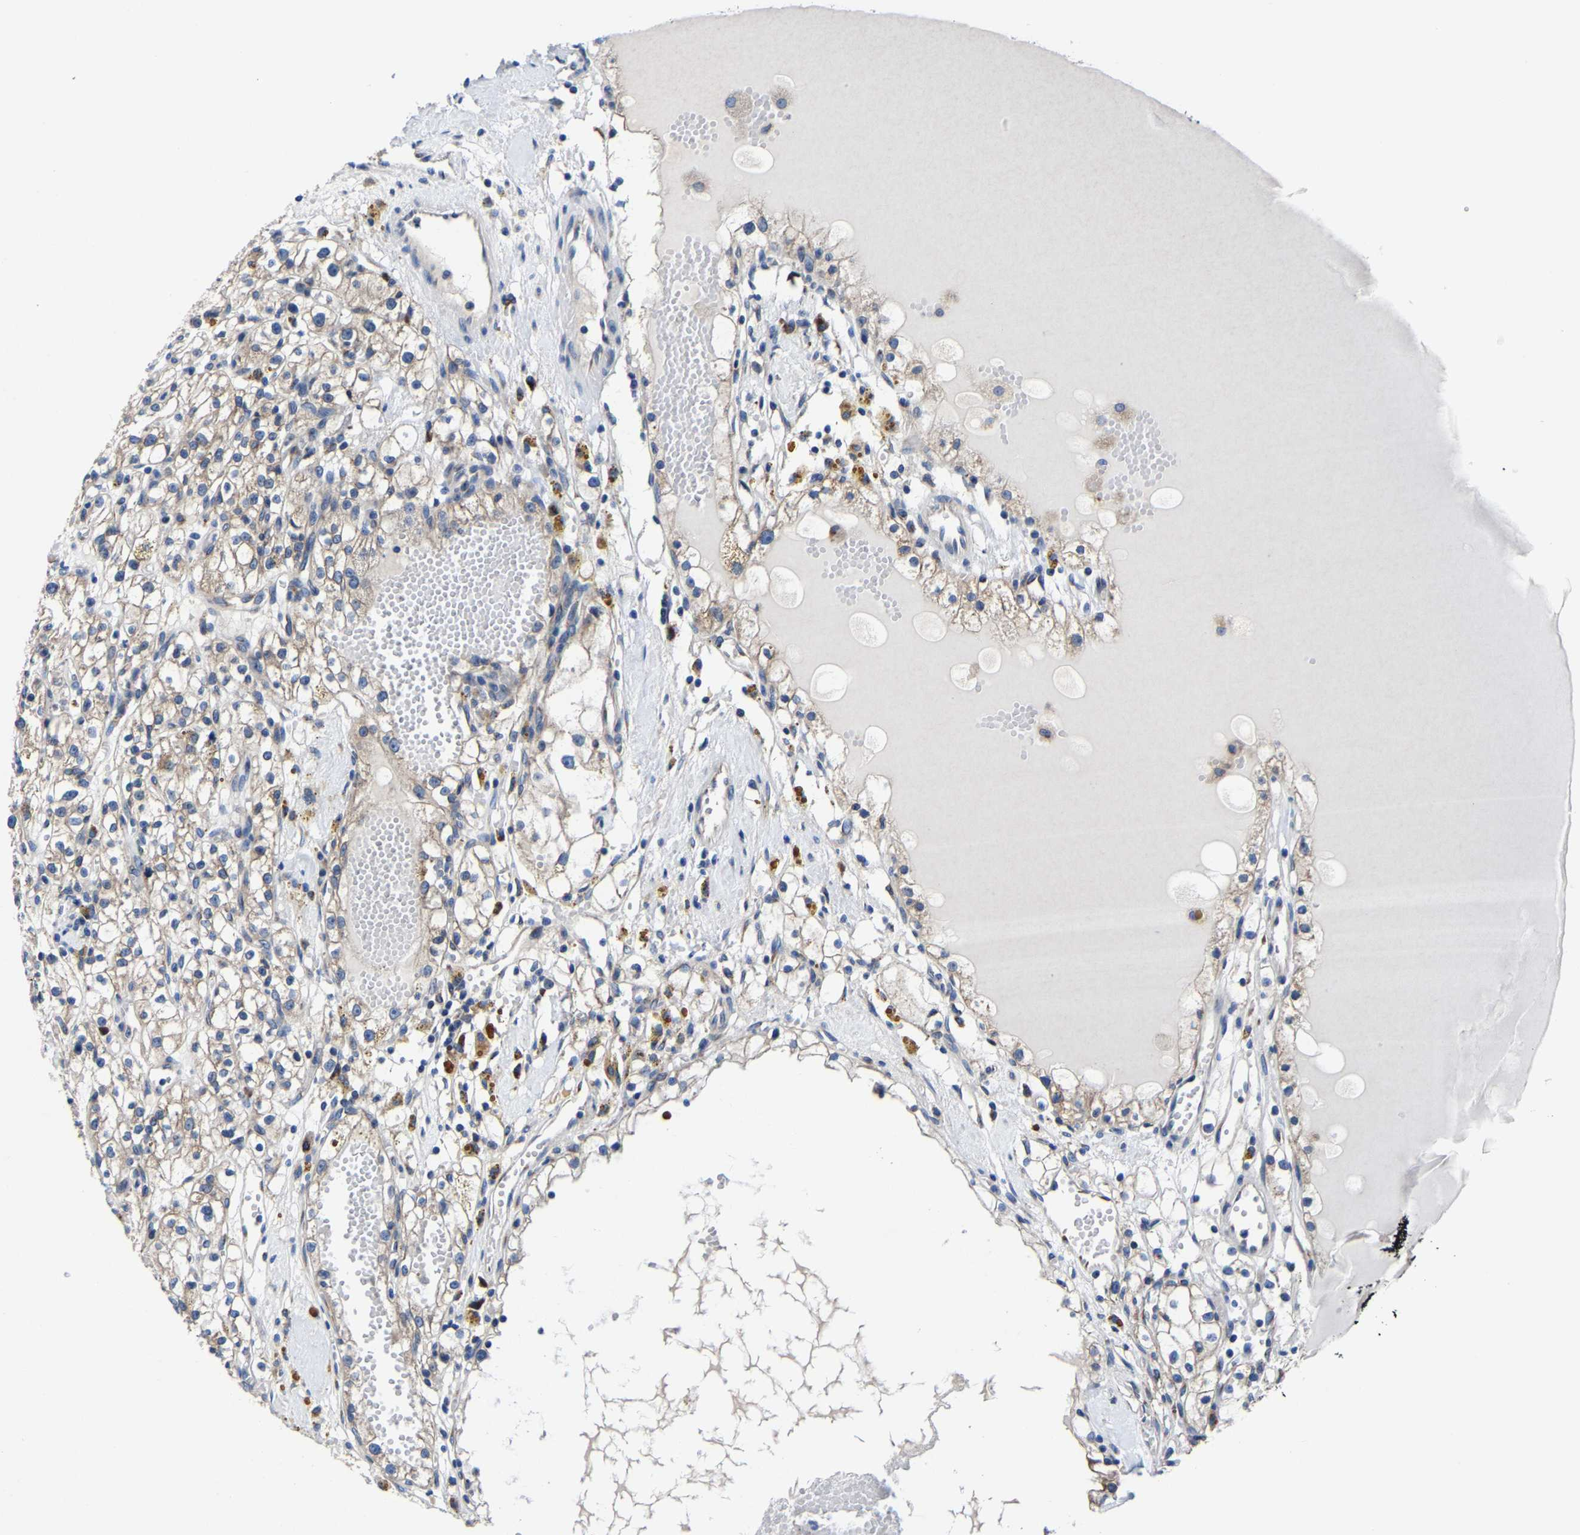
{"staining": {"intensity": "weak", "quantity": ">75%", "location": "cytoplasmic/membranous"}, "tissue": "renal cancer", "cell_type": "Tumor cells", "image_type": "cancer", "snomed": [{"axis": "morphology", "description": "Adenocarcinoma, NOS"}, {"axis": "topography", "description": "Kidney"}], "caption": "A histopathology image showing weak cytoplasmic/membranous expression in about >75% of tumor cells in renal cancer (adenocarcinoma), as visualized by brown immunohistochemical staining.", "gene": "EBAG9", "patient": {"sex": "male", "age": 56}}